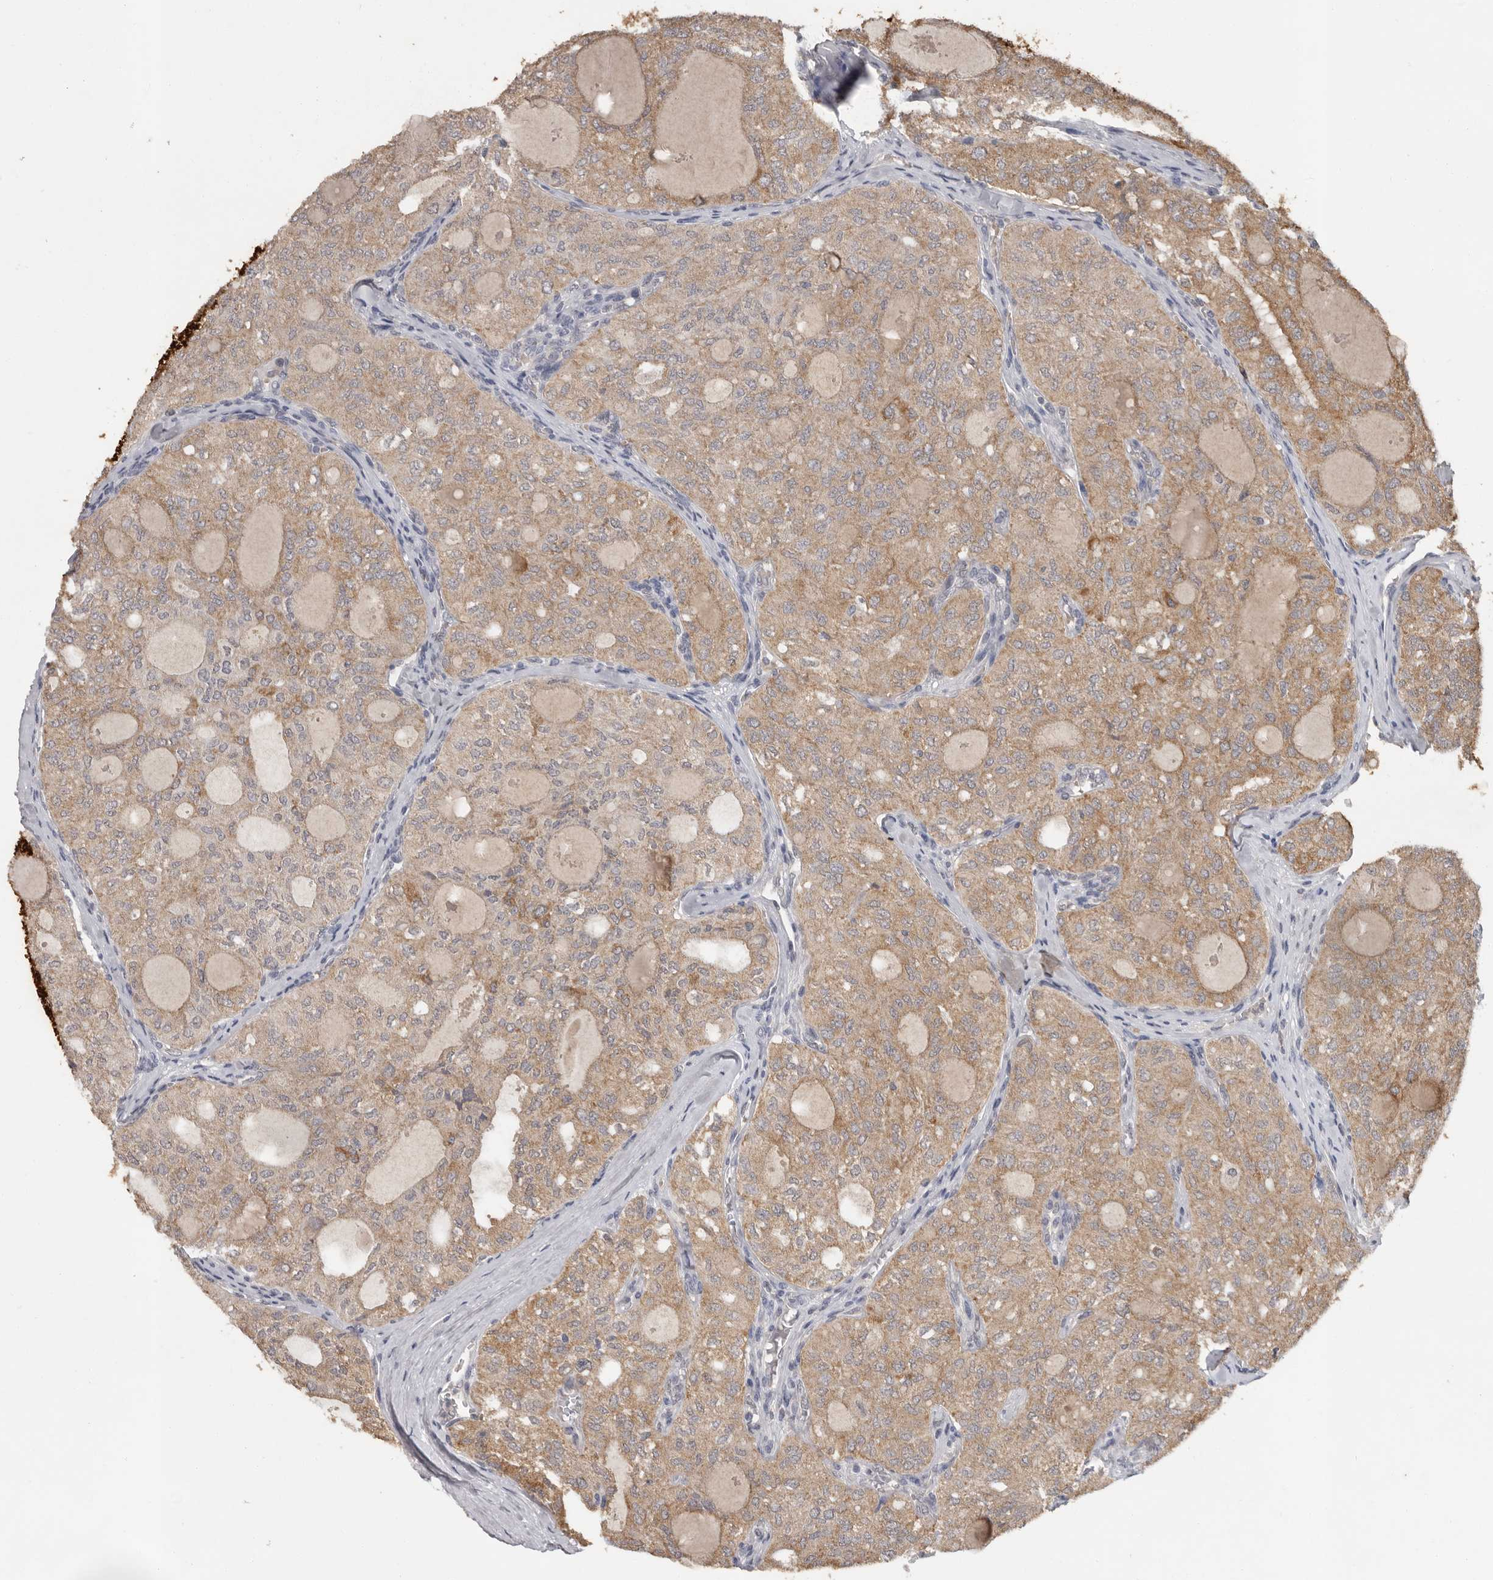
{"staining": {"intensity": "weak", "quantity": ">75%", "location": "cytoplasmic/membranous"}, "tissue": "thyroid cancer", "cell_type": "Tumor cells", "image_type": "cancer", "snomed": [{"axis": "morphology", "description": "Follicular adenoma carcinoma, NOS"}, {"axis": "topography", "description": "Thyroid gland"}], "caption": "Follicular adenoma carcinoma (thyroid) stained with a brown dye demonstrates weak cytoplasmic/membranous positive staining in approximately >75% of tumor cells.", "gene": "MTF1", "patient": {"sex": "male", "age": 75}}